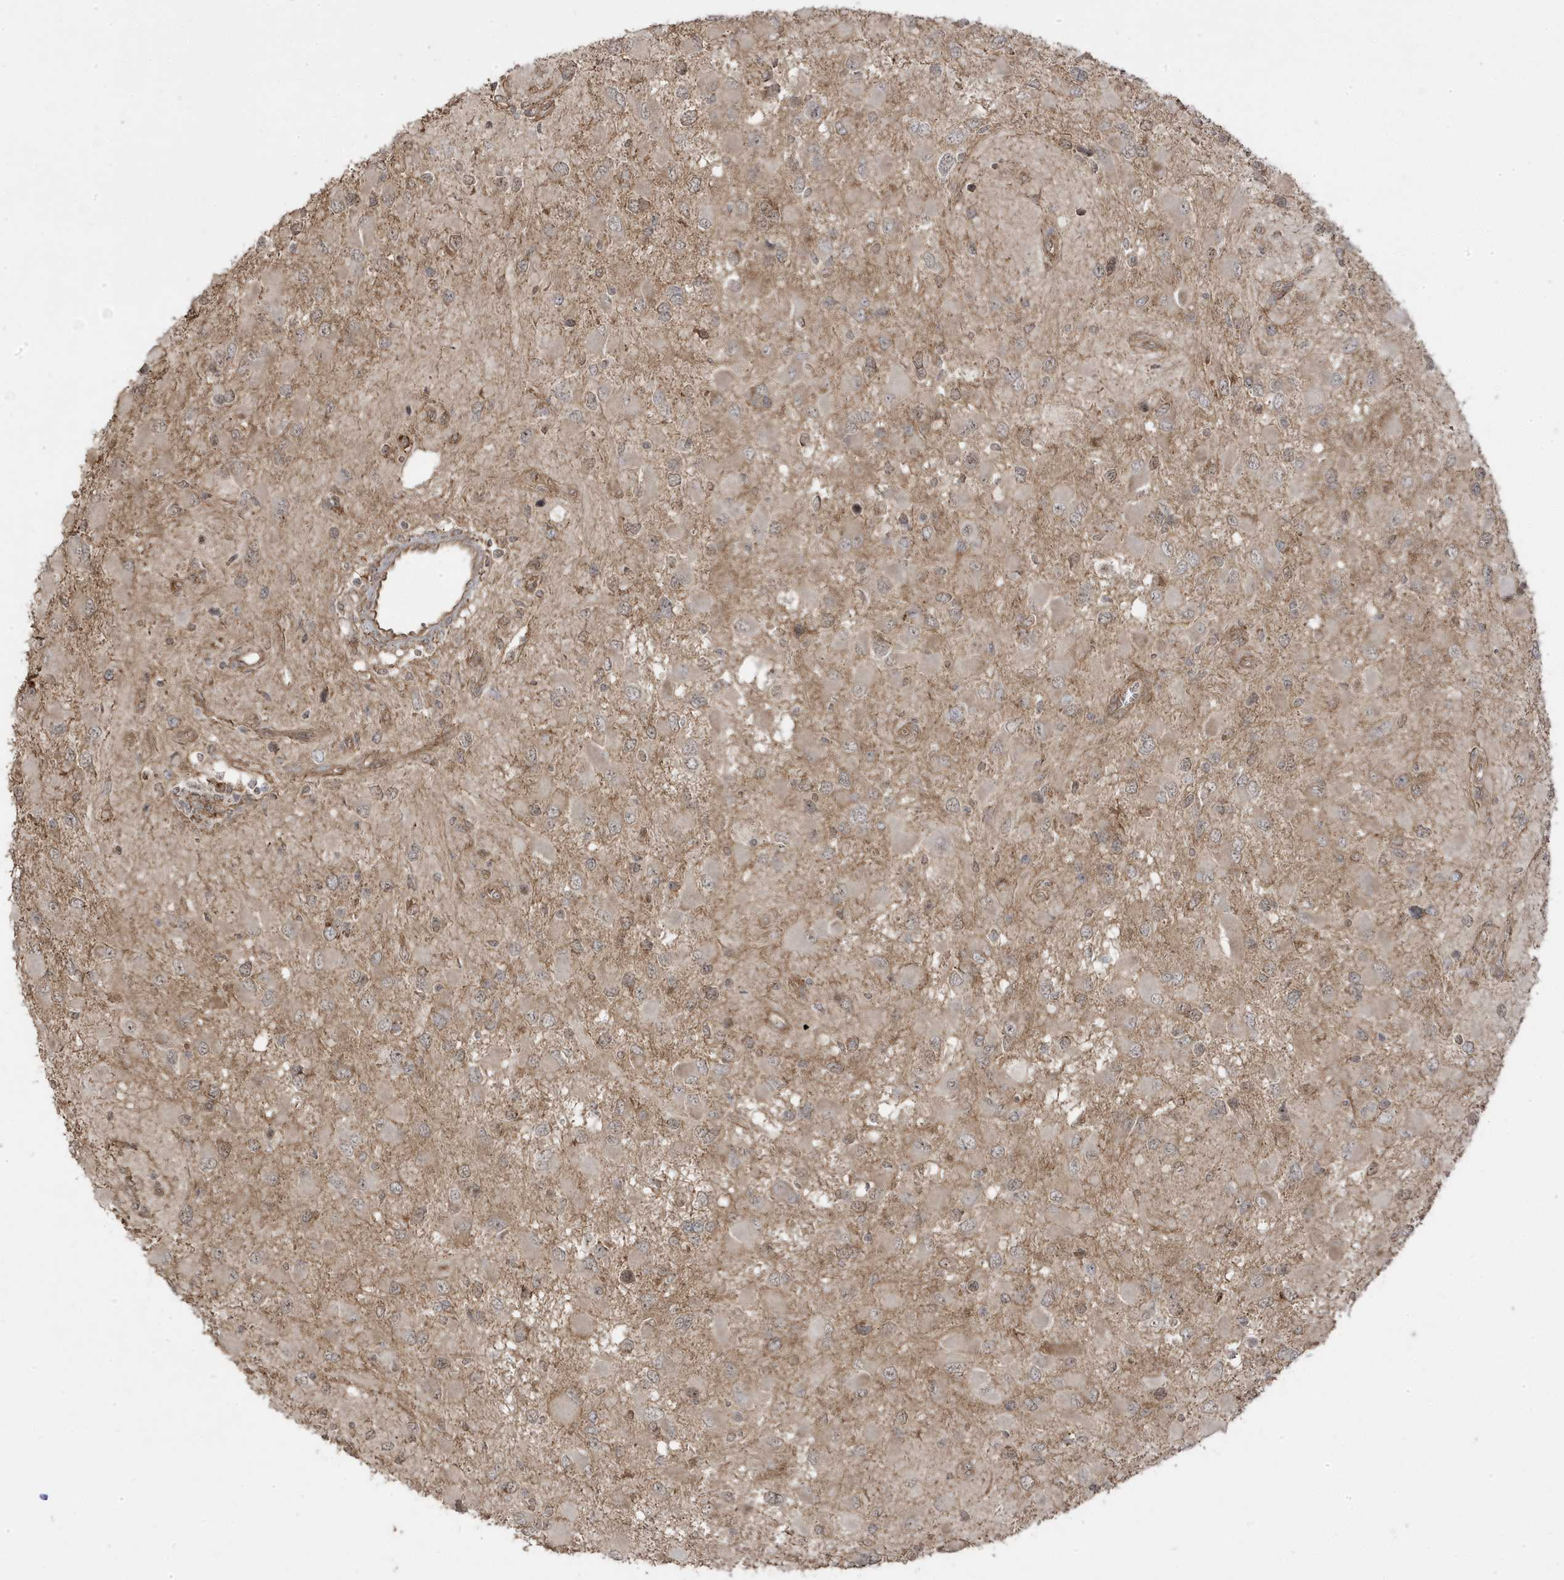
{"staining": {"intensity": "weak", "quantity": "<25%", "location": "cytoplasmic/membranous"}, "tissue": "glioma", "cell_type": "Tumor cells", "image_type": "cancer", "snomed": [{"axis": "morphology", "description": "Glioma, malignant, High grade"}, {"axis": "topography", "description": "Brain"}], "caption": "This image is of malignant glioma (high-grade) stained with immunohistochemistry (IHC) to label a protein in brown with the nuclei are counter-stained blue. There is no staining in tumor cells. (Immunohistochemistry (ihc), brightfield microscopy, high magnification).", "gene": "DNAJC12", "patient": {"sex": "male", "age": 53}}